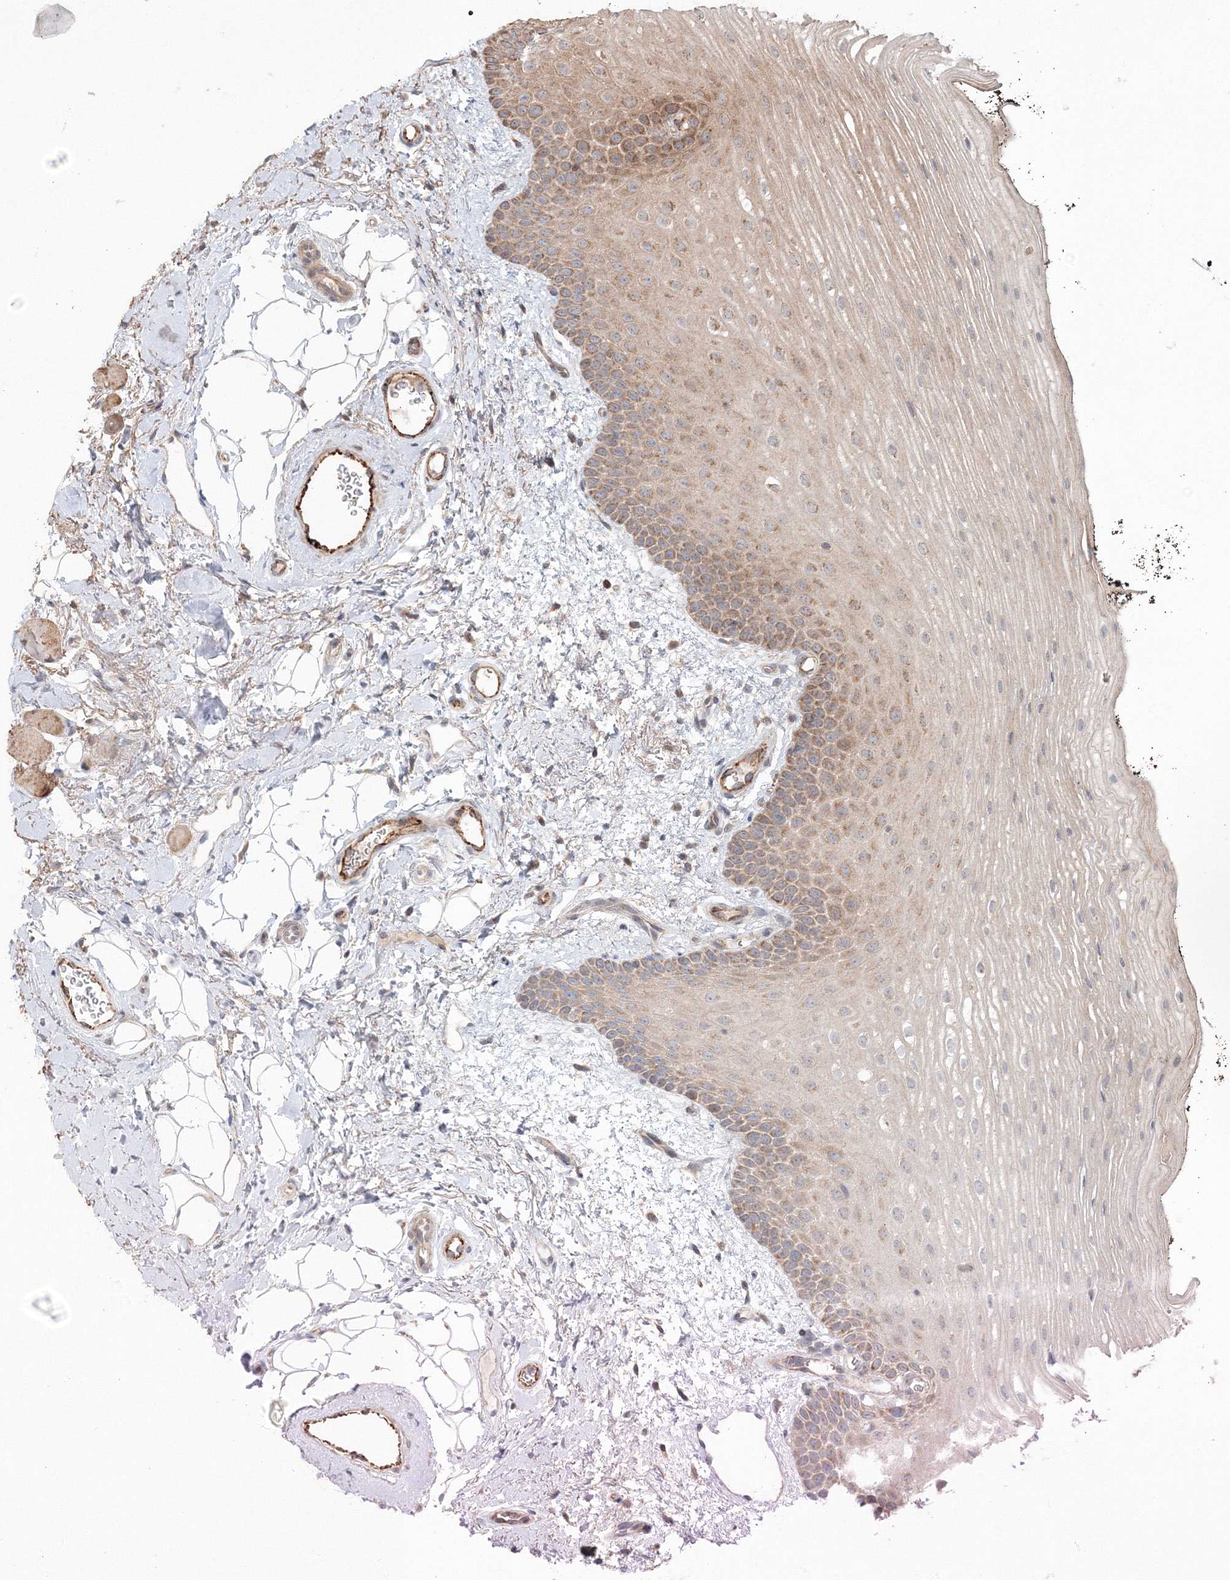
{"staining": {"intensity": "strong", "quantity": ">75%", "location": "cytoplasmic/membranous"}, "tissue": "oral mucosa", "cell_type": "Squamous epithelial cells", "image_type": "normal", "snomed": [{"axis": "morphology", "description": "No evidence of malignacy"}, {"axis": "topography", "description": "Oral tissue"}, {"axis": "topography", "description": "Head-Neck"}], "caption": "This histopathology image reveals IHC staining of unremarkable oral mucosa, with high strong cytoplasmic/membranous positivity in about >75% of squamous epithelial cells.", "gene": "ANAPC16", "patient": {"sex": "male", "age": 68}}